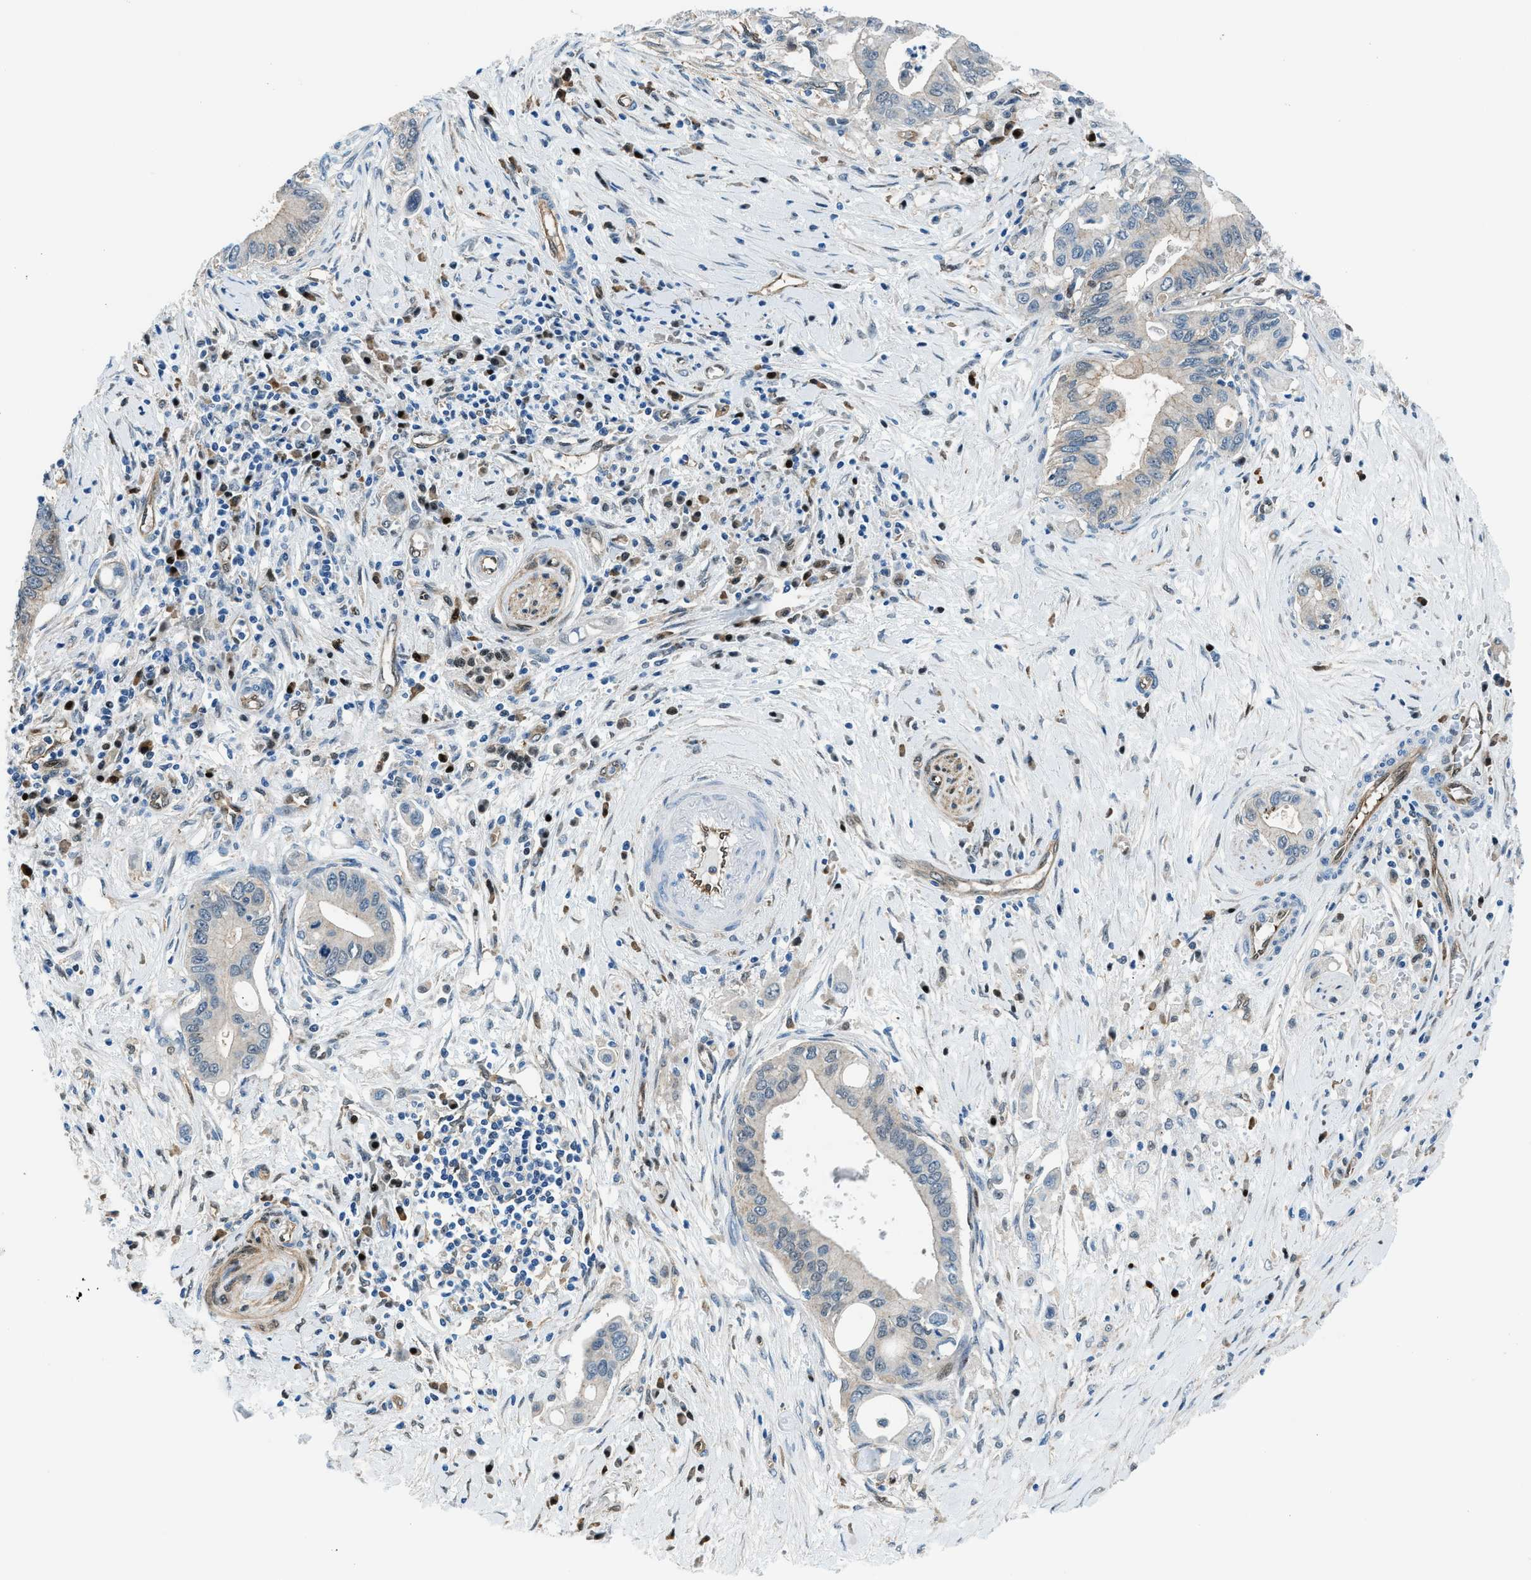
{"staining": {"intensity": "weak", "quantity": "25%-75%", "location": "cytoplasmic/membranous"}, "tissue": "pancreatic cancer", "cell_type": "Tumor cells", "image_type": "cancer", "snomed": [{"axis": "morphology", "description": "Adenocarcinoma, NOS"}, {"axis": "topography", "description": "Pancreas"}], "caption": "Immunohistochemical staining of pancreatic cancer displays low levels of weak cytoplasmic/membranous staining in approximately 25%-75% of tumor cells.", "gene": "YWHAE", "patient": {"sex": "female", "age": 73}}